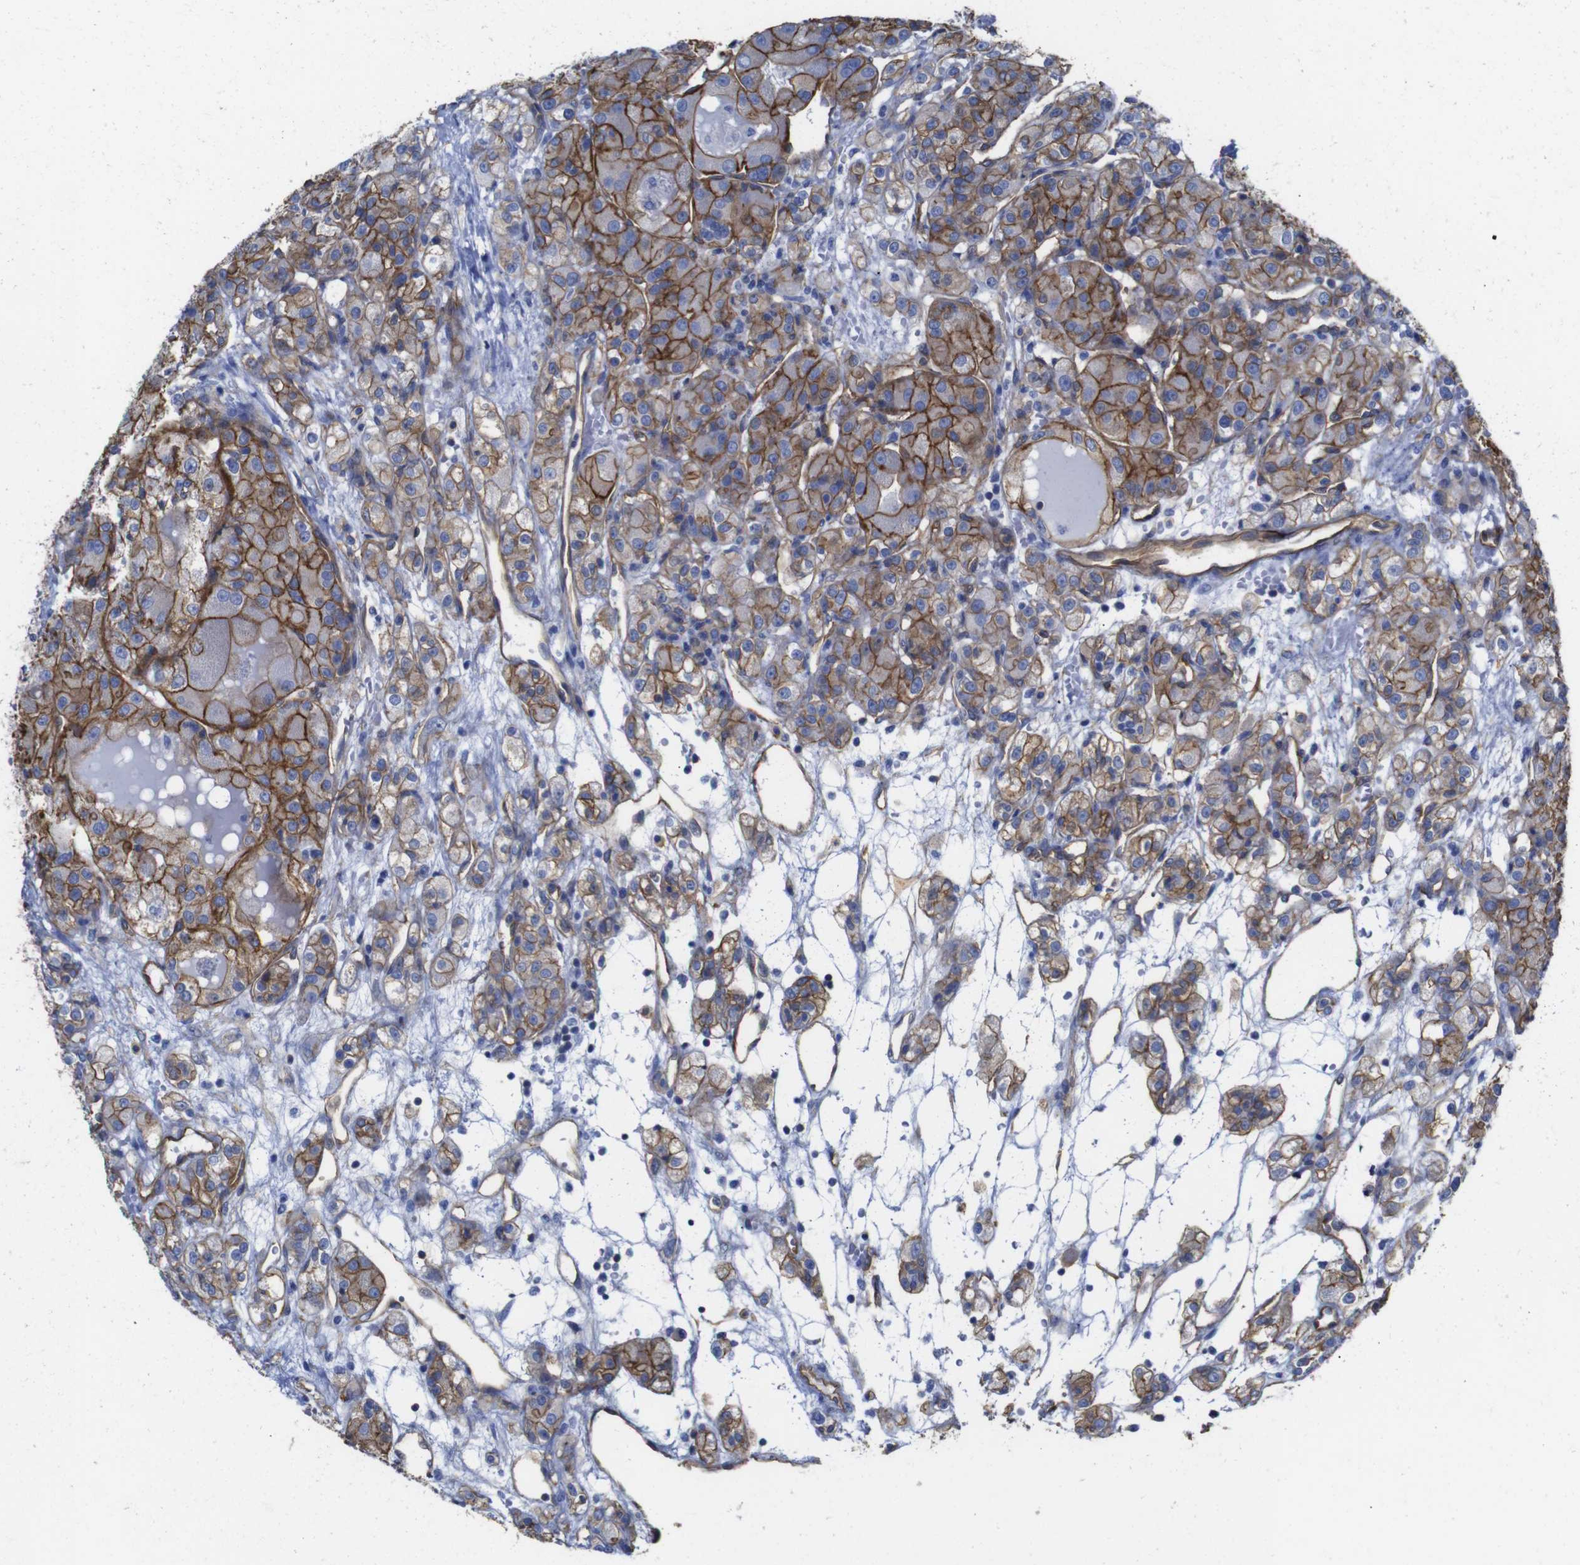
{"staining": {"intensity": "strong", "quantity": ">75%", "location": "cytoplasmic/membranous"}, "tissue": "renal cancer", "cell_type": "Tumor cells", "image_type": "cancer", "snomed": [{"axis": "morphology", "description": "Normal tissue, NOS"}, {"axis": "morphology", "description": "Adenocarcinoma, NOS"}, {"axis": "topography", "description": "Kidney"}], "caption": "Immunohistochemical staining of human renal cancer demonstrates high levels of strong cytoplasmic/membranous protein expression in about >75% of tumor cells.", "gene": "SPTBN1", "patient": {"sex": "male", "age": 61}}